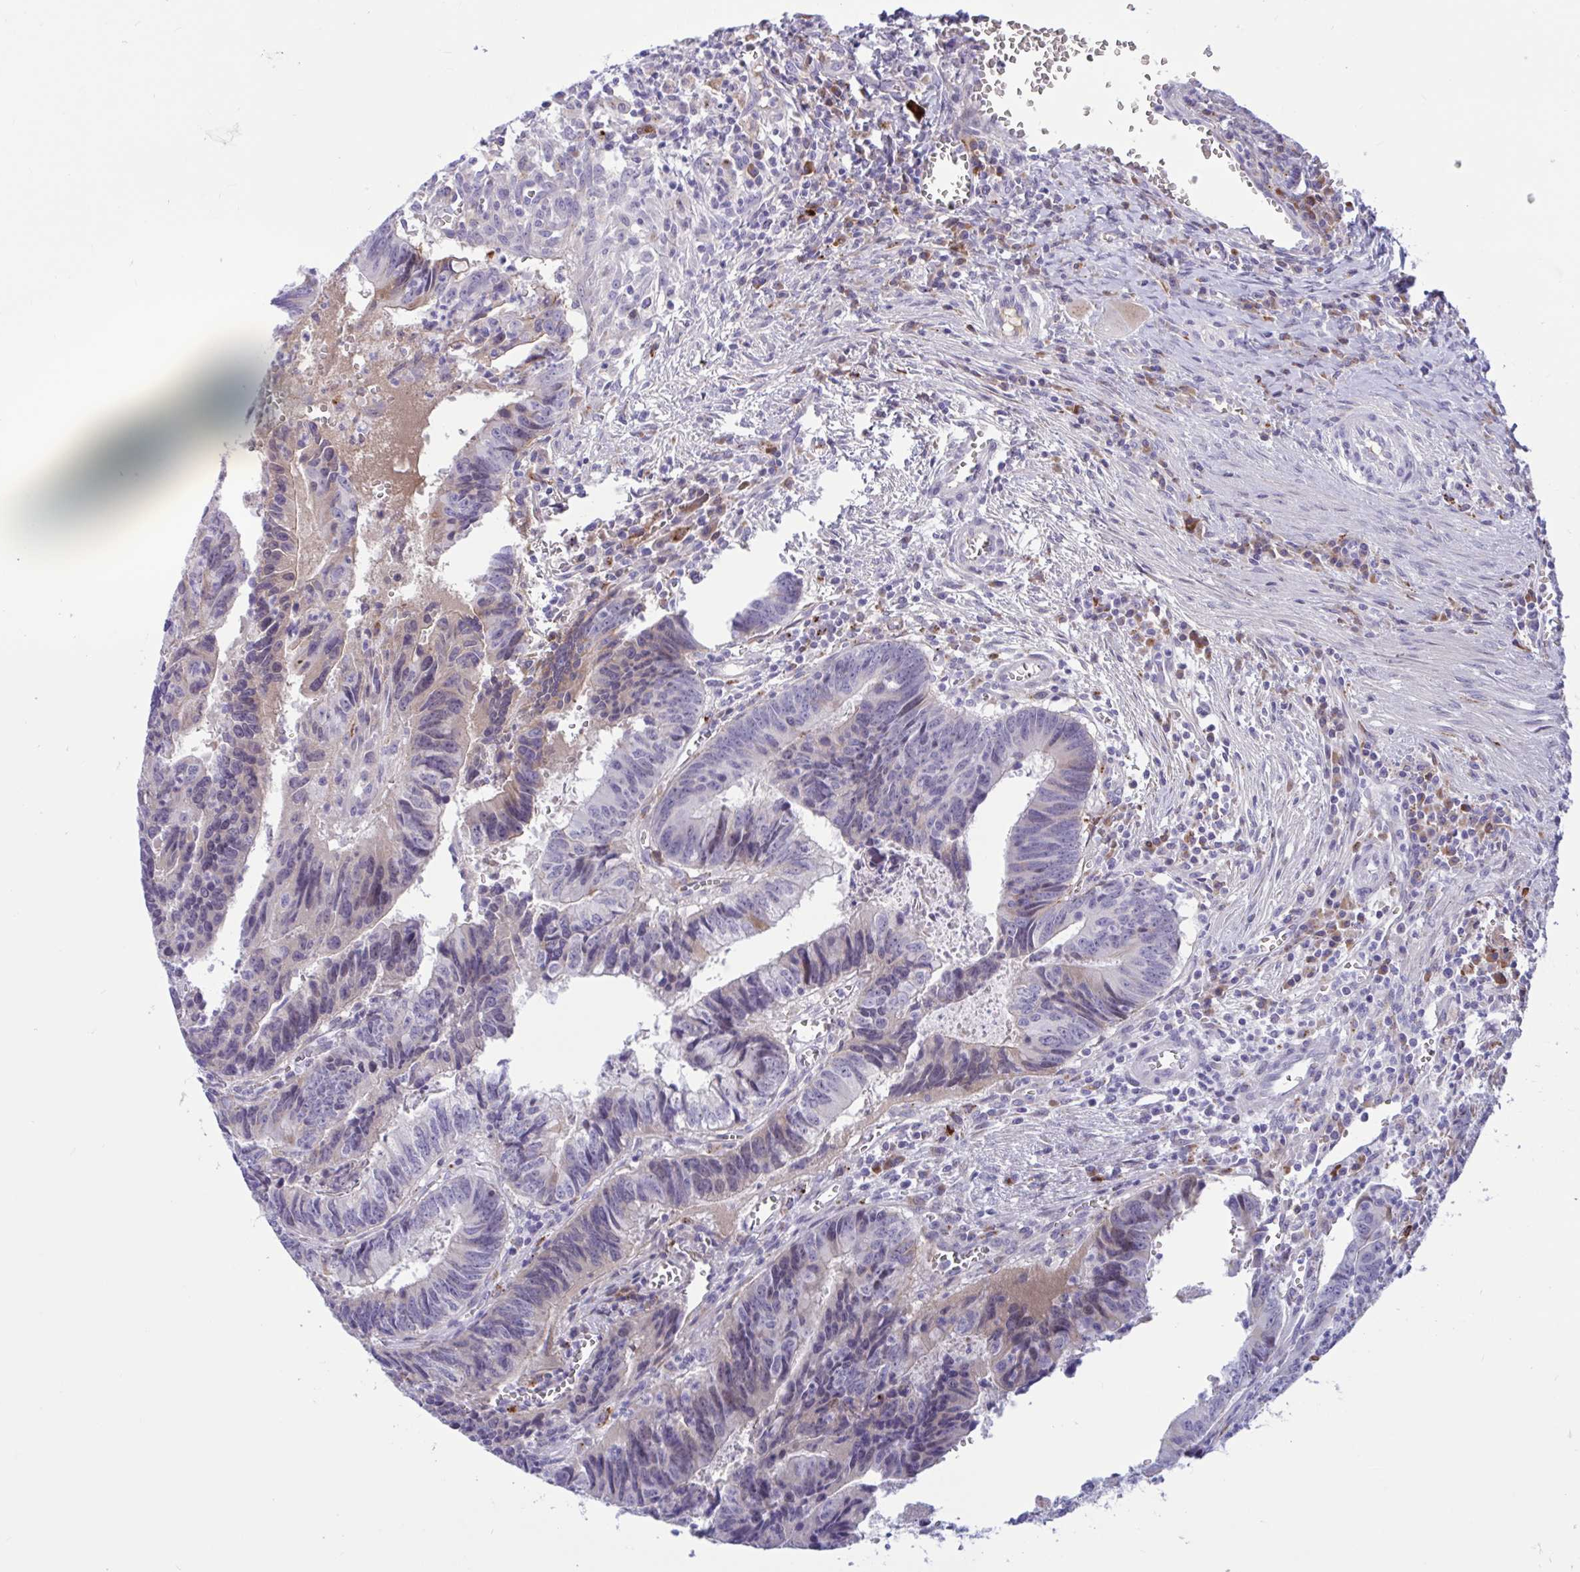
{"staining": {"intensity": "weak", "quantity": "<25%", "location": "cytoplasmic/membranous"}, "tissue": "colorectal cancer", "cell_type": "Tumor cells", "image_type": "cancer", "snomed": [{"axis": "morphology", "description": "Adenocarcinoma, NOS"}, {"axis": "topography", "description": "Colon"}], "caption": "The immunohistochemistry (IHC) photomicrograph has no significant positivity in tumor cells of colorectal adenocarcinoma tissue.", "gene": "FAM219B", "patient": {"sex": "male", "age": 86}}